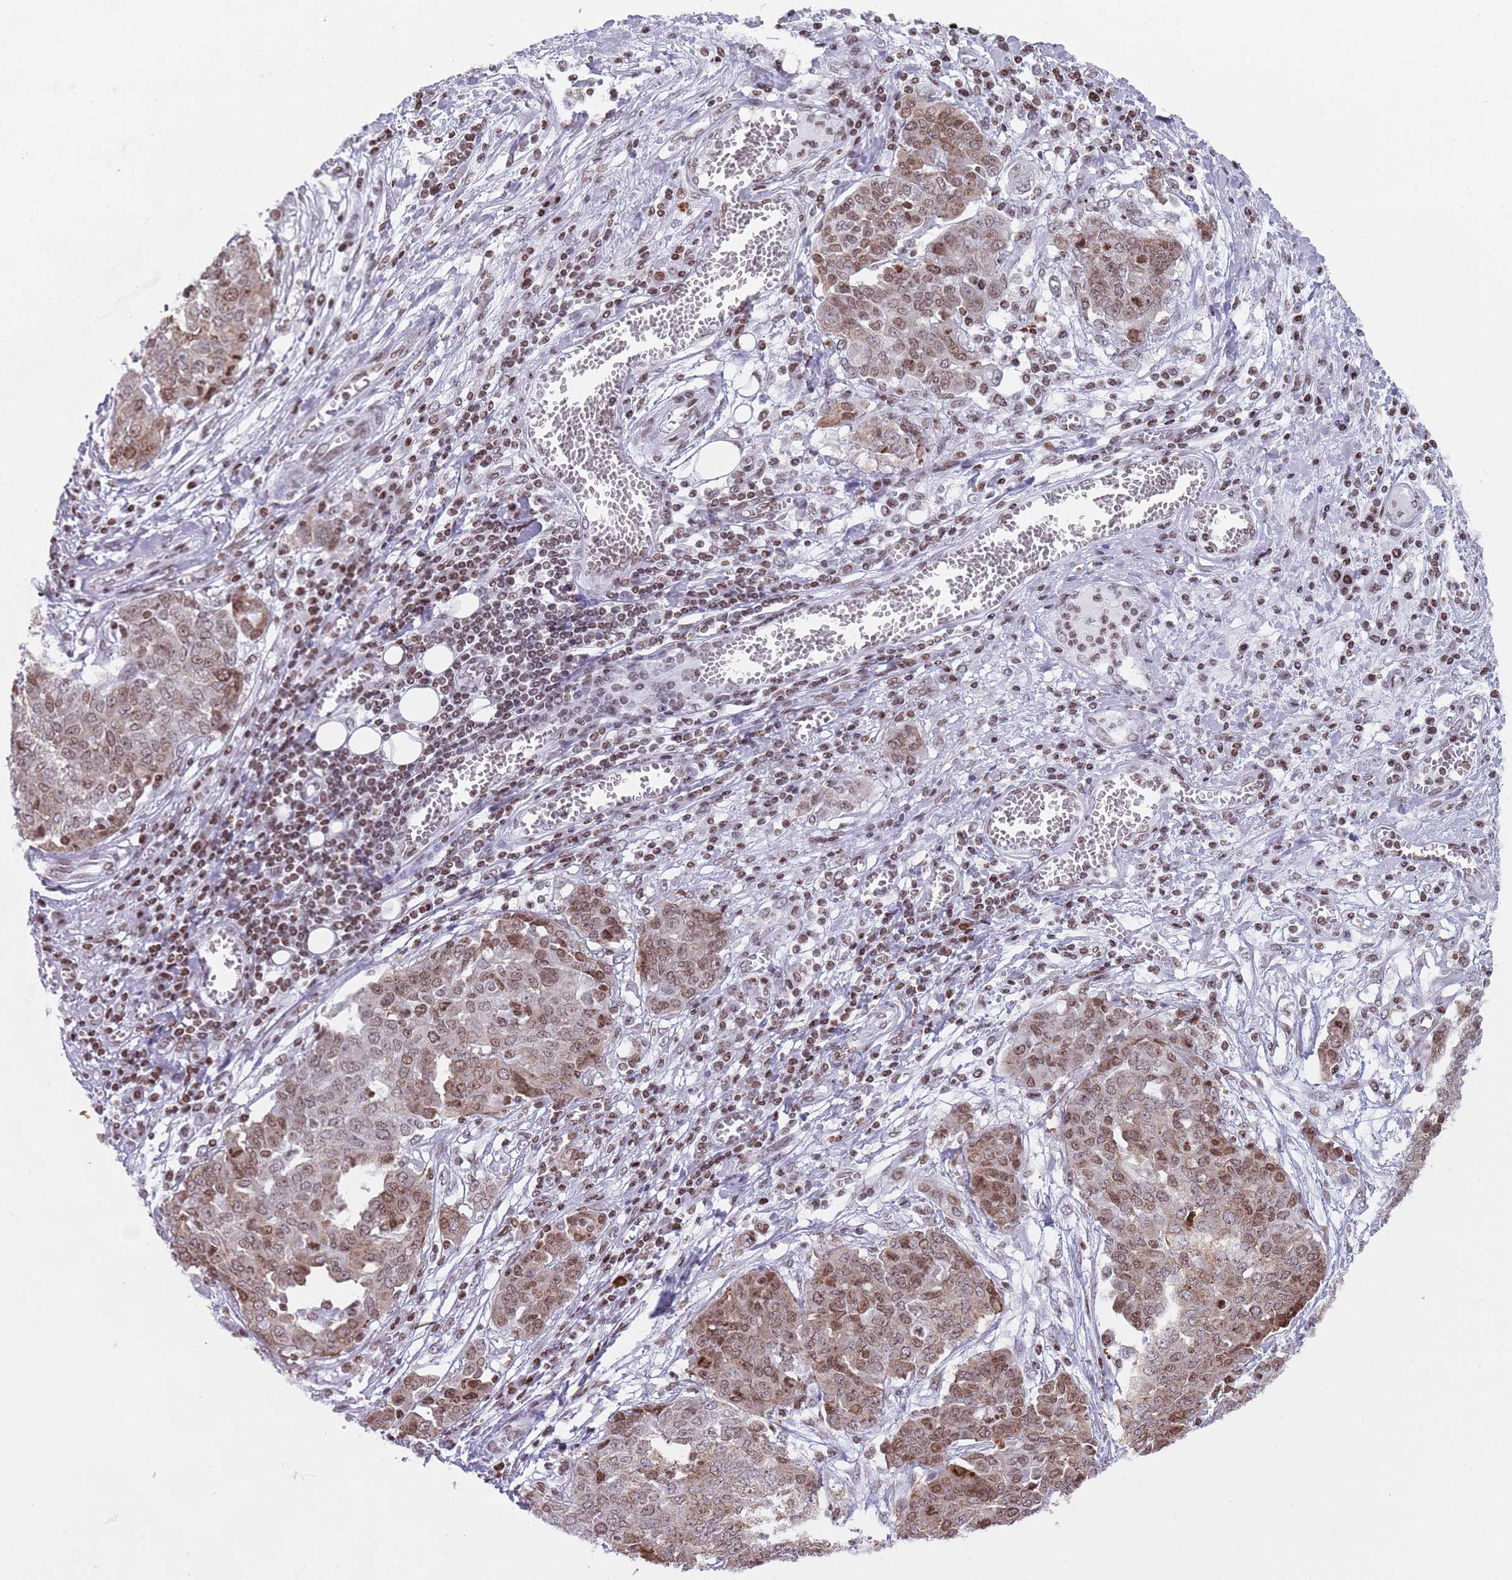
{"staining": {"intensity": "moderate", "quantity": ">75%", "location": "nuclear"}, "tissue": "ovarian cancer", "cell_type": "Tumor cells", "image_type": "cancer", "snomed": [{"axis": "morphology", "description": "Cystadenocarcinoma, serous, NOS"}, {"axis": "topography", "description": "Soft tissue"}, {"axis": "topography", "description": "Ovary"}], "caption": "Ovarian serous cystadenocarcinoma stained for a protein (brown) reveals moderate nuclear positive staining in about >75% of tumor cells.", "gene": "HDAC8", "patient": {"sex": "female", "age": 57}}